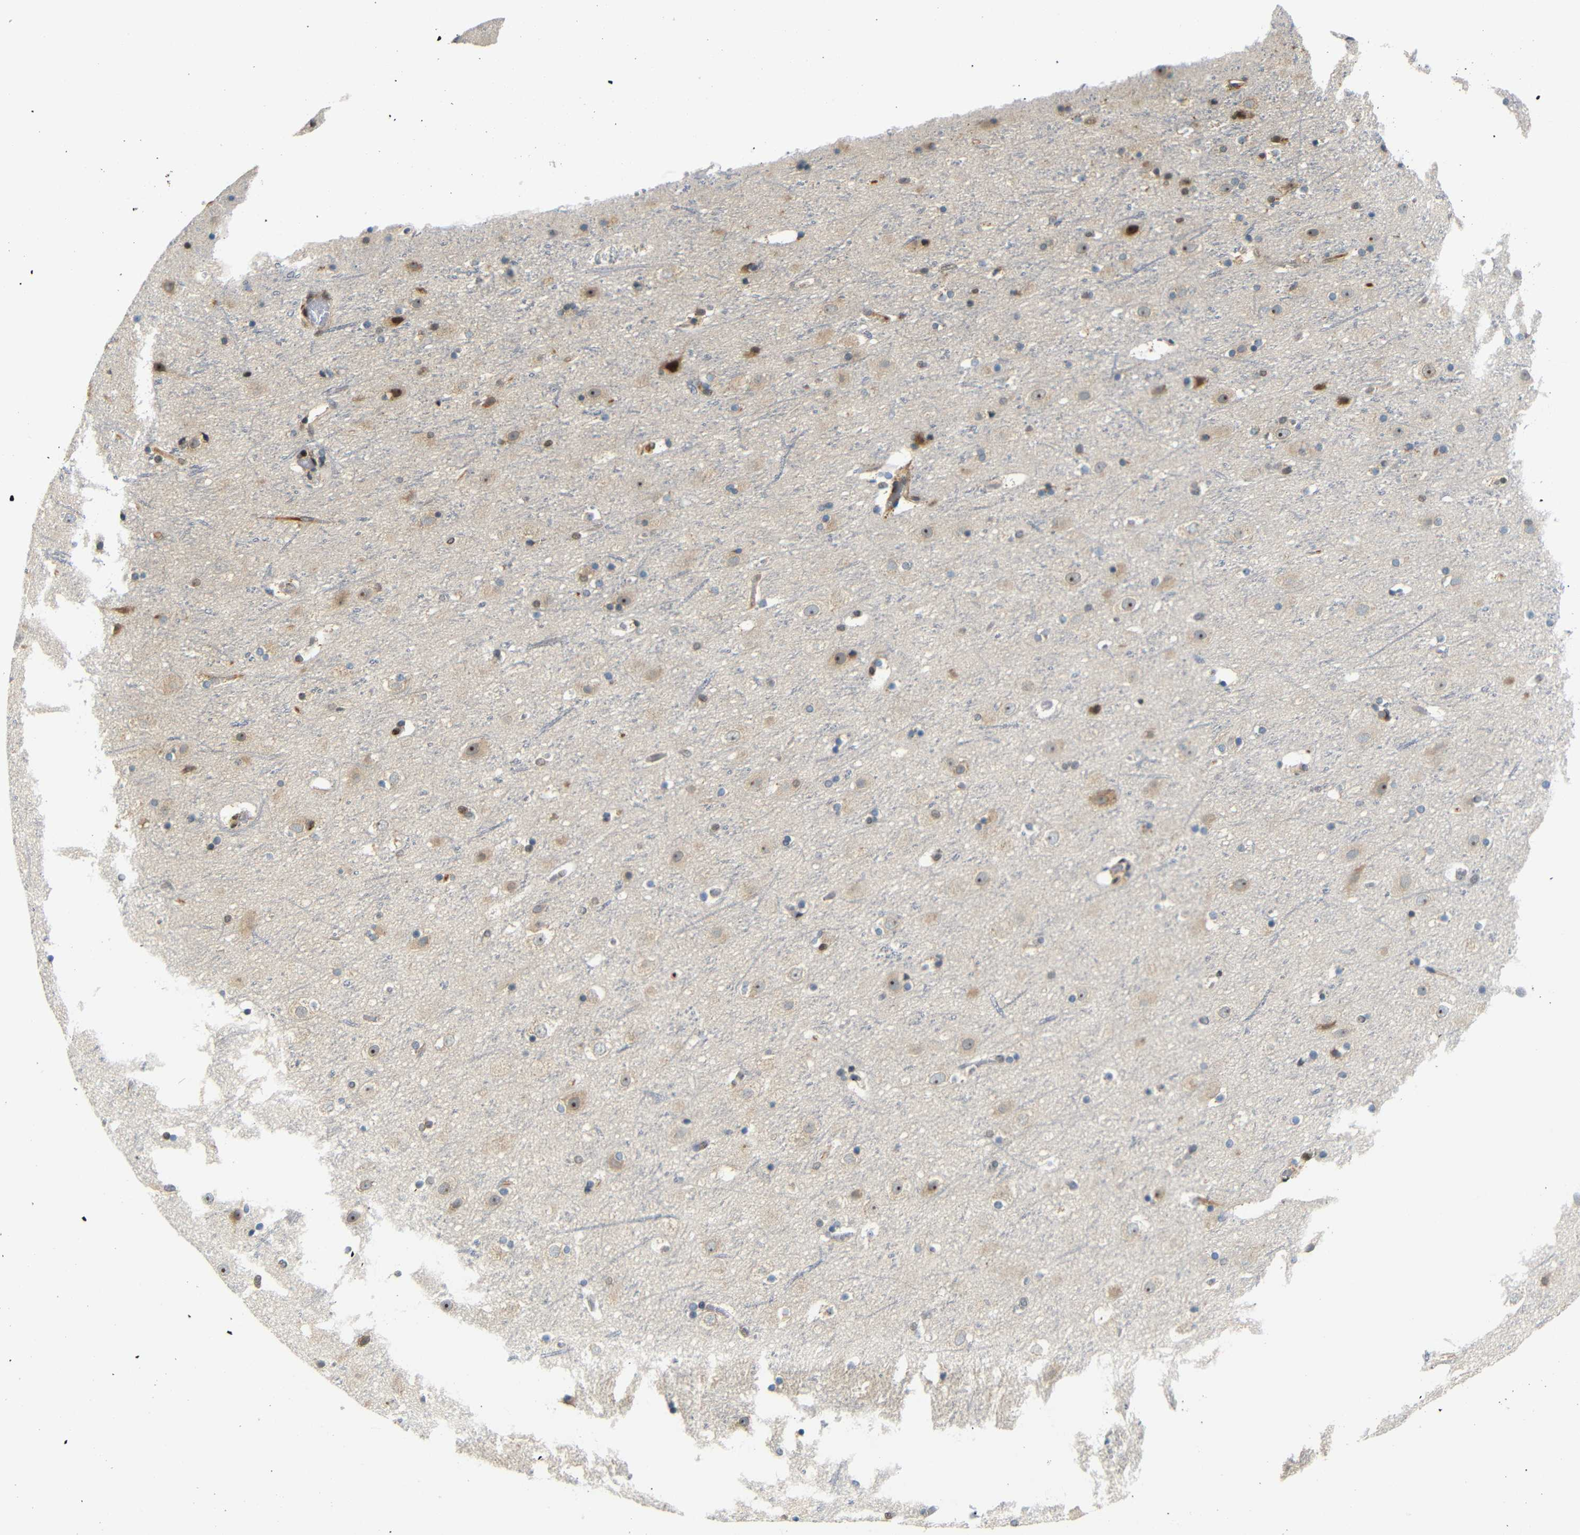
{"staining": {"intensity": "moderate", "quantity": ">75%", "location": "nuclear"}, "tissue": "cerebral cortex", "cell_type": "Endothelial cells", "image_type": "normal", "snomed": [{"axis": "morphology", "description": "Normal tissue, NOS"}, {"axis": "topography", "description": "Cerebral cortex"}], "caption": "Brown immunohistochemical staining in benign cerebral cortex reveals moderate nuclear positivity in about >75% of endothelial cells. (DAB (3,3'-diaminobenzidine) IHC with brightfield microscopy, high magnification).", "gene": "SPCS2", "patient": {"sex": "male", "age": 45}}